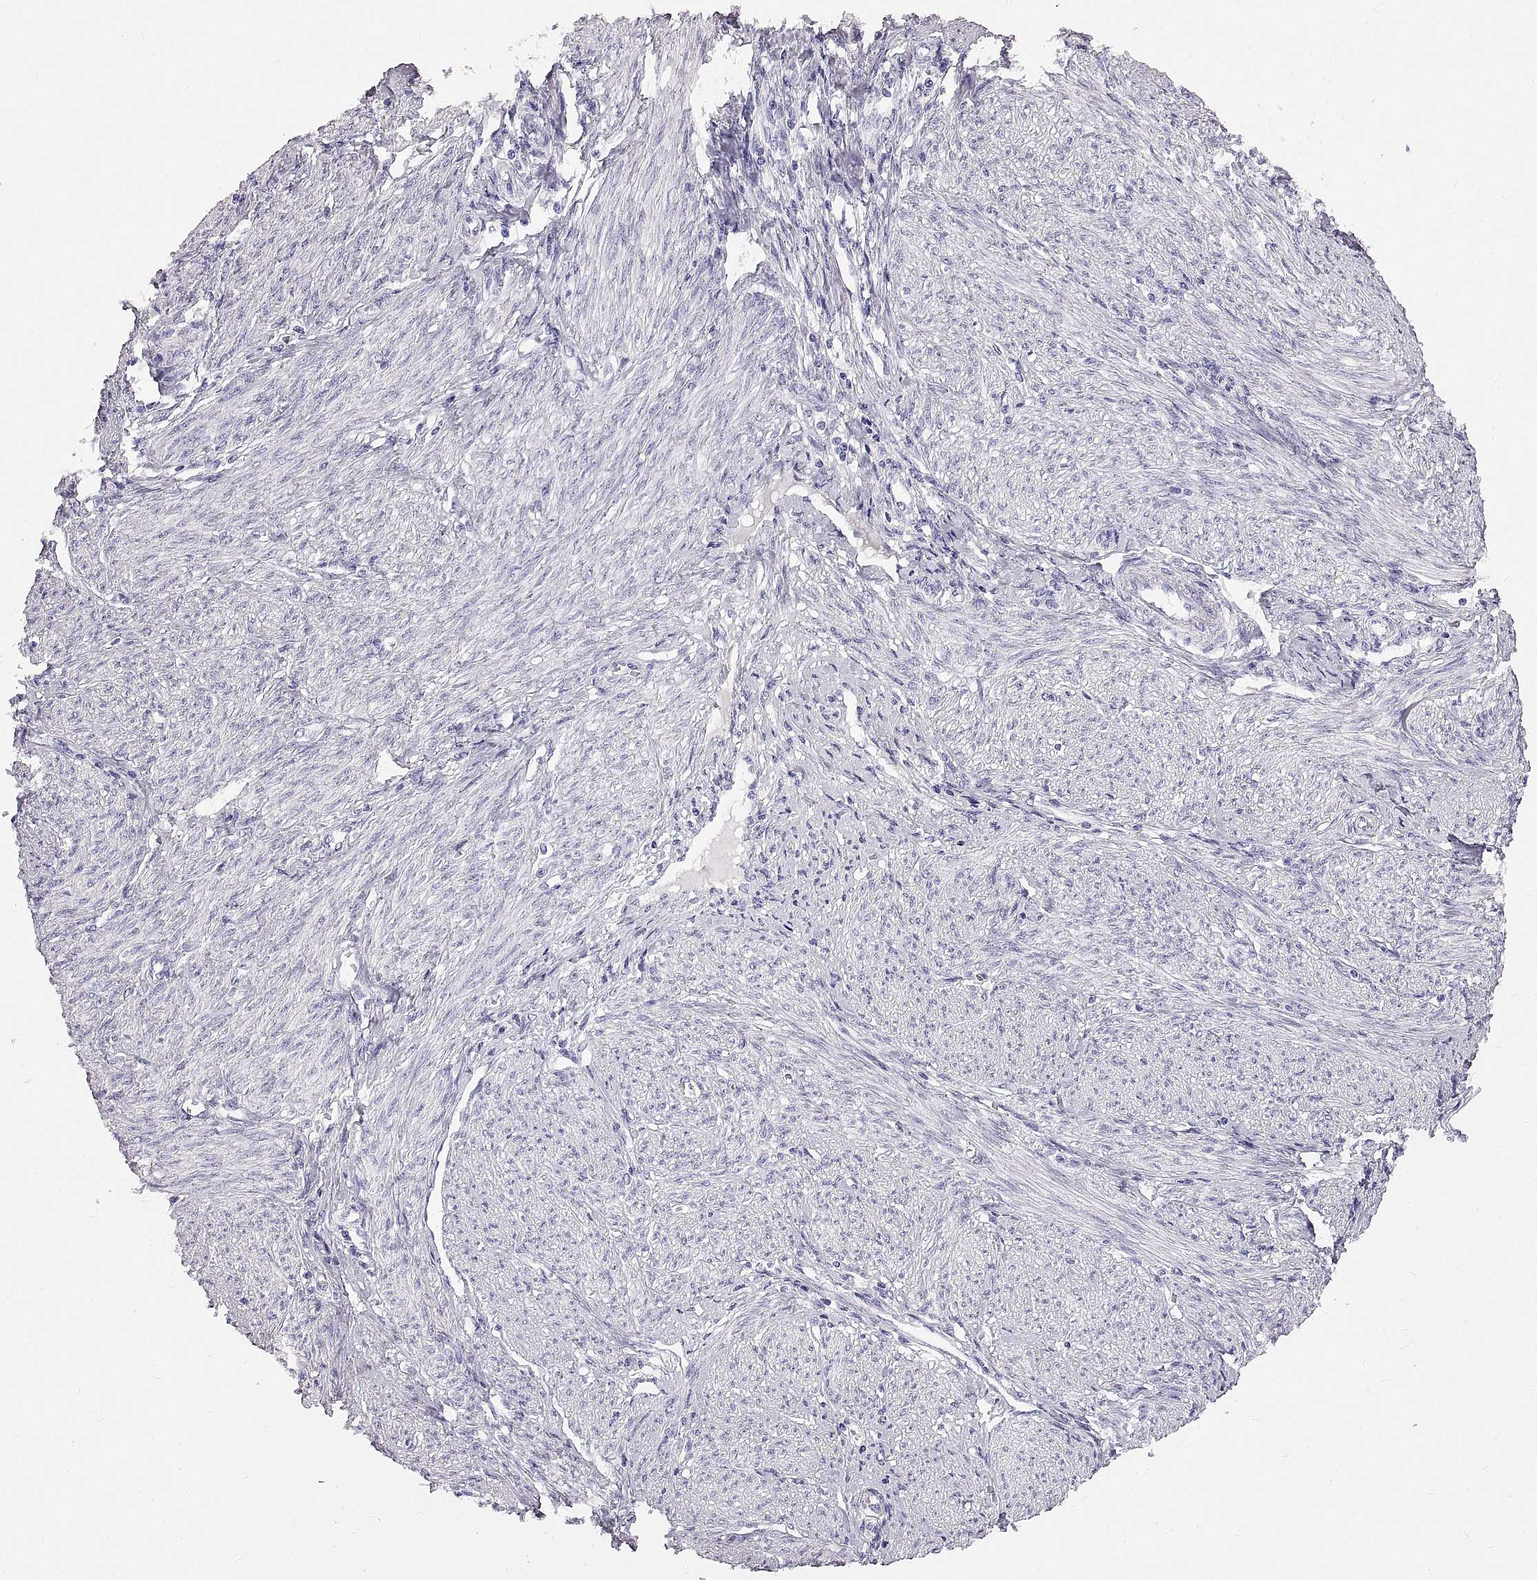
{"staining": {"intensity": "negative", "quantity": "none", "location": "none"}, "tissue": "endometrial cancer", "cell_type": "Tumor cells", "image_type": "cancer", "snomed": [{"axis": "morphology", "description": "Adenocarcinoma, NOS"}, {"axis": "topography", "description": "Endometrium"}], "caption": "Endometrial cancer (adenocarcinoma) was stained to show a protein in brown. There is no significant positivity in tumor cells.", "gene": "WFDC8", "patient": {"sex": "female", "age": 68}}